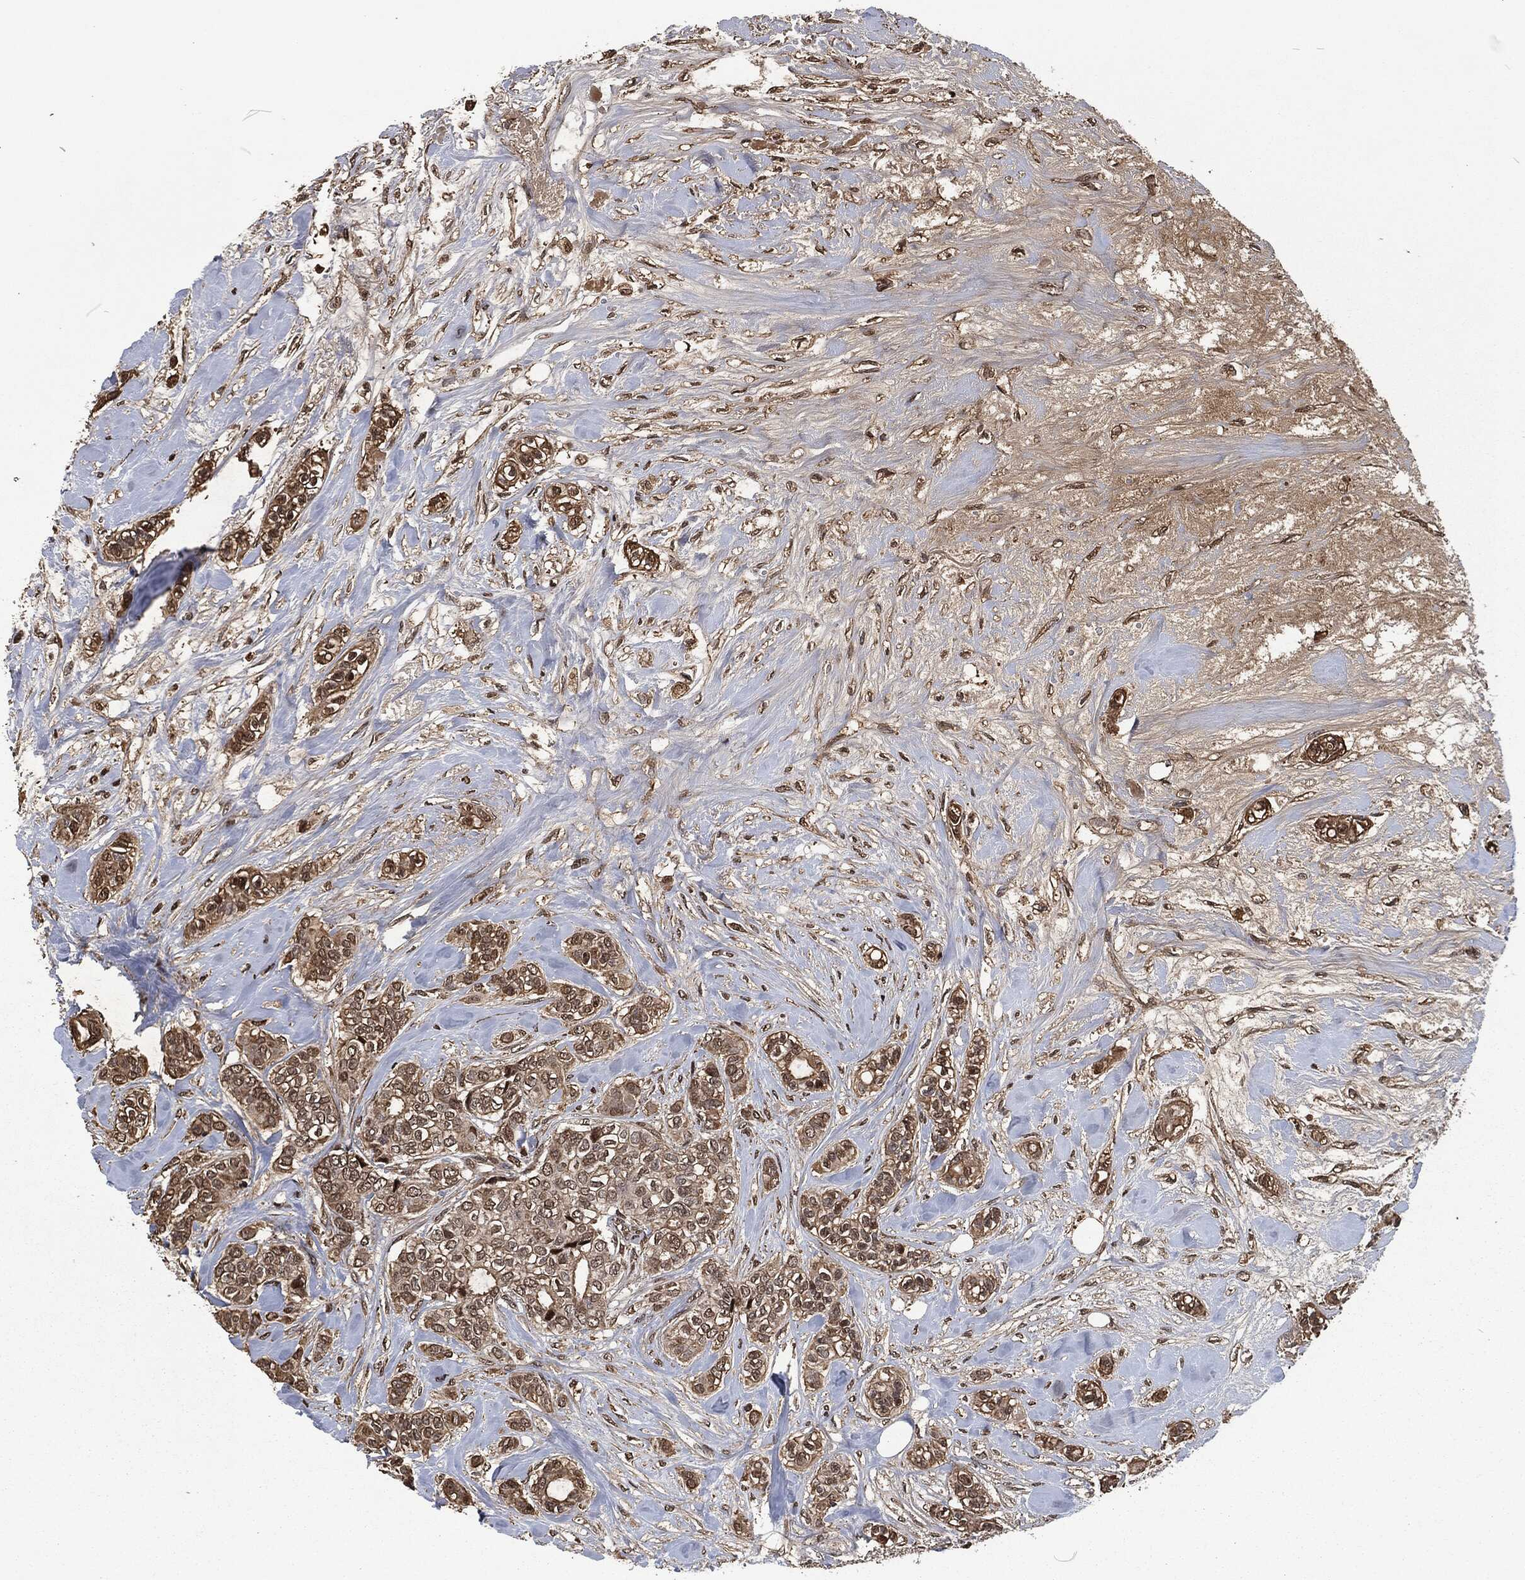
{"staining": {"intensity": "strong", "quantity": "<25%", "location": "nuclear"}, "tissue": "breast cancer", "cell_type": "Tumor cells", "image_type": "cancer", "snomed": [{"axis": "morphology", "description": "Duct carcinoma"}, {"axis": "topography", "description": "Breast"}], "caption": "Human infiltrating ductal carcinoma (breast) stained with a protein marker shows strong staining in tumor cells.", "gene": "SNAI1", "patient": {"sex": "female", "age": 71}}